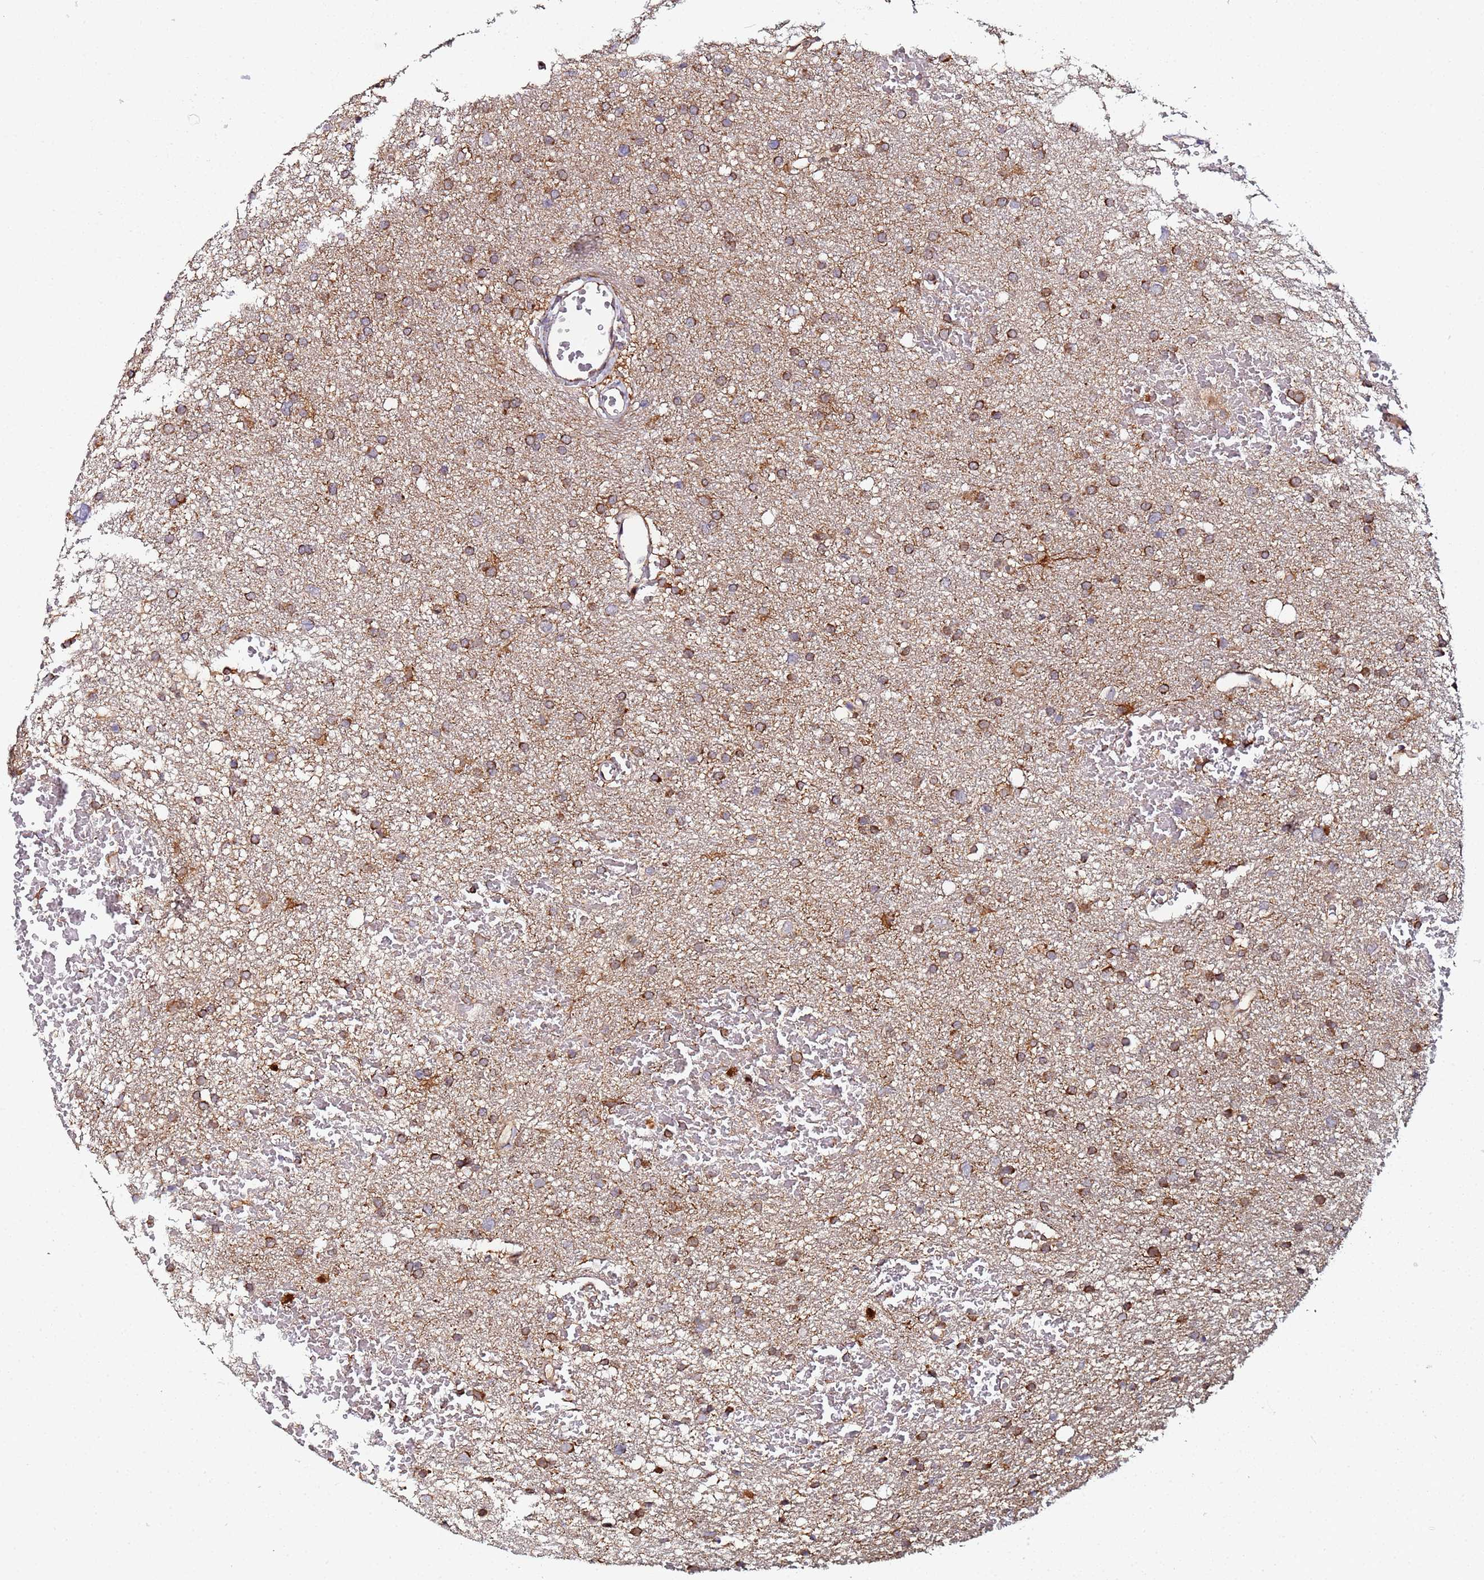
{"staining": {"intensity": "moderate", "quantity": ">75%", "location": "cytoplasmic/membranous"}, "tissue": "glioma", "cell_type": "Tumor cells", "image_type": "cancer", "snomed": [{"axis": "morphology", "description": "Glioma, malignant, High grade"}, {"axis": "topography", "description": "Cerebral cortex"}], "caption": "A brown stain highlights moderate cytoplasmic/membranous expression of a protein in high-grade glioma (malignant) tumor cells. (brown staining indicates protein expression, while blue staining denotes nuclei).", "gene": "CCDC127", "patient": {"sex": "female", "age": 36}}